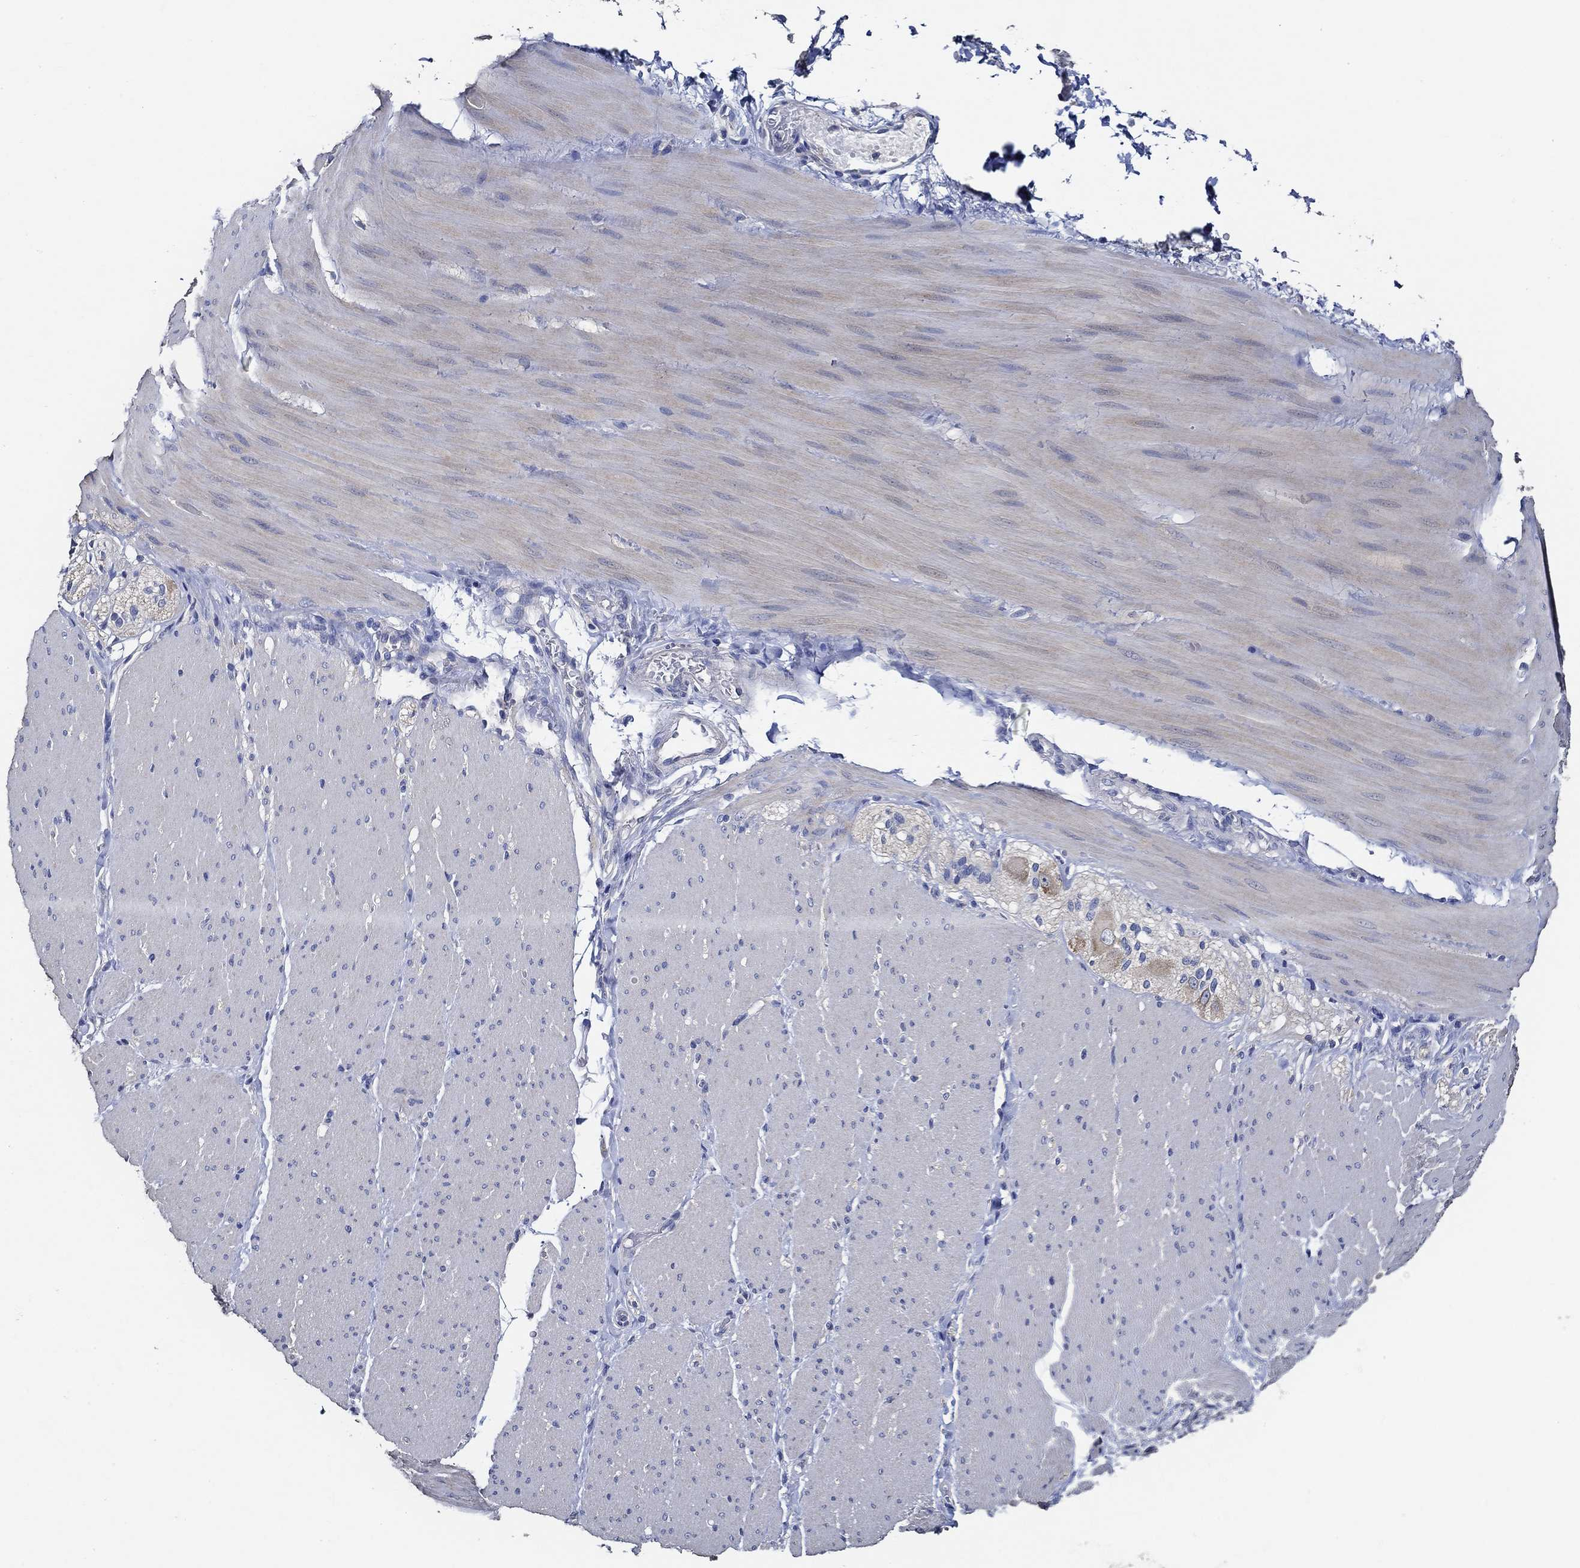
{"staining": {"intensity": "negative", "quantity": "none", "location": "none"}, "tissue": "soft tissue", "cell_type": "Fibroblasts", "image_type": "normal", "snomed": [{"axis": "morphology", "description": "Normal tissue, NOS"}, {"axis": "topography", "description": "Smooth muscle"}, {"axis": "topography", "description": "Duodenum"}, {"axis": "topography", "description": "Peripheral nerve tissue"}], "caption": "Micrograph shows no protein staining in fibroblasts of unremarkable soft tissue. (Immunohistochemistry (ihc), brightfield microscopy, high magnification).", "gene": "DOCK3", "patient": {"sex": "female", "age": 61}}